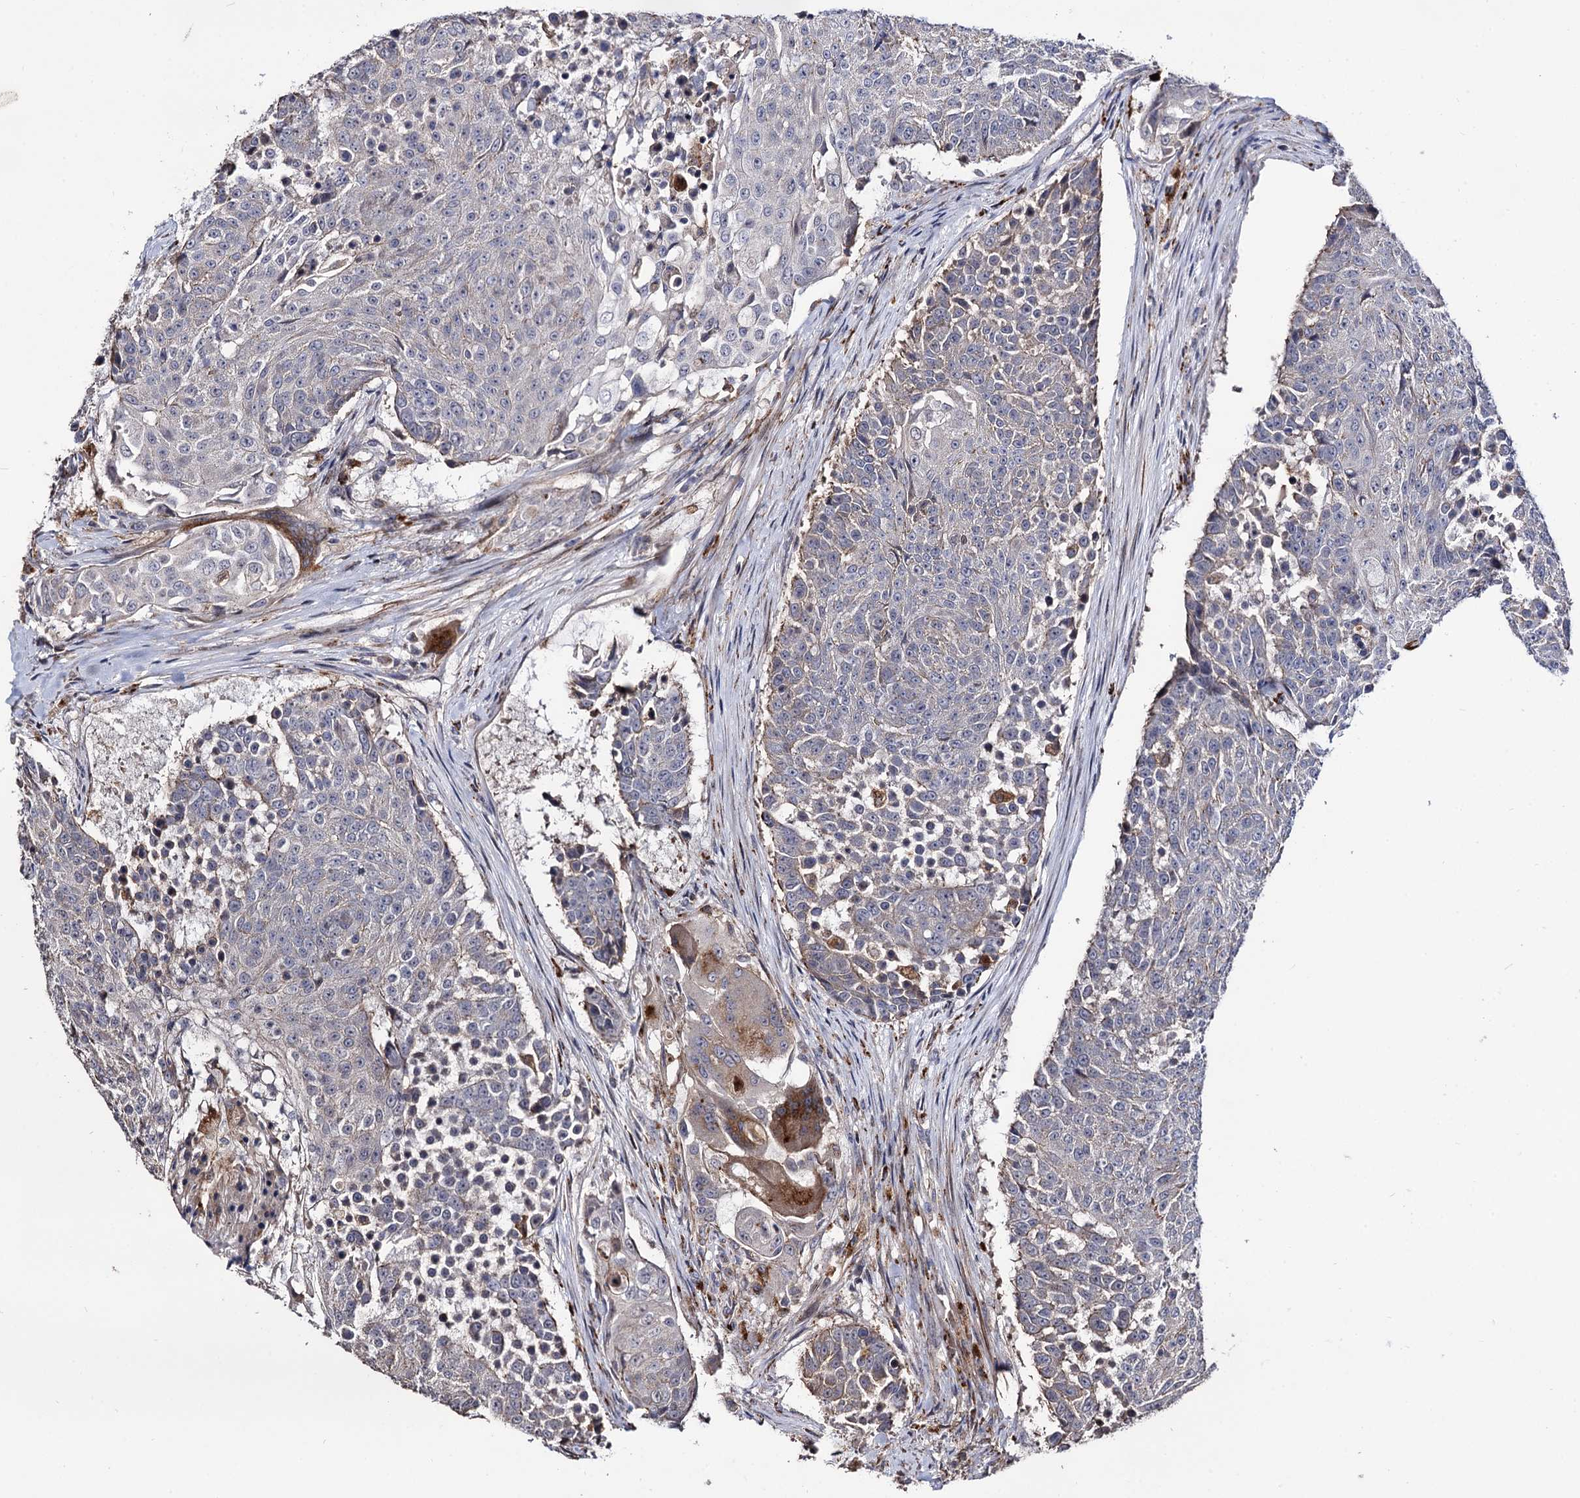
{"staining": {"intensity": "negative", "quantity": "none", "location": "none"}, "tissue": "urothelial cancer", "cell_type": "Tumor cells", "image_type": "cancer", "snomed": [{"axis": "morphology", "description": "Urothelial carcinoma, High grade"}, {"axis": "topography", "description": "Urinary bladder"}], "caption": "The histopathology image shows no significant staining in tumor cells of urothelial cancer.", "gene": "MICAL2", "patient": {"sex": "female", "age": 63}}